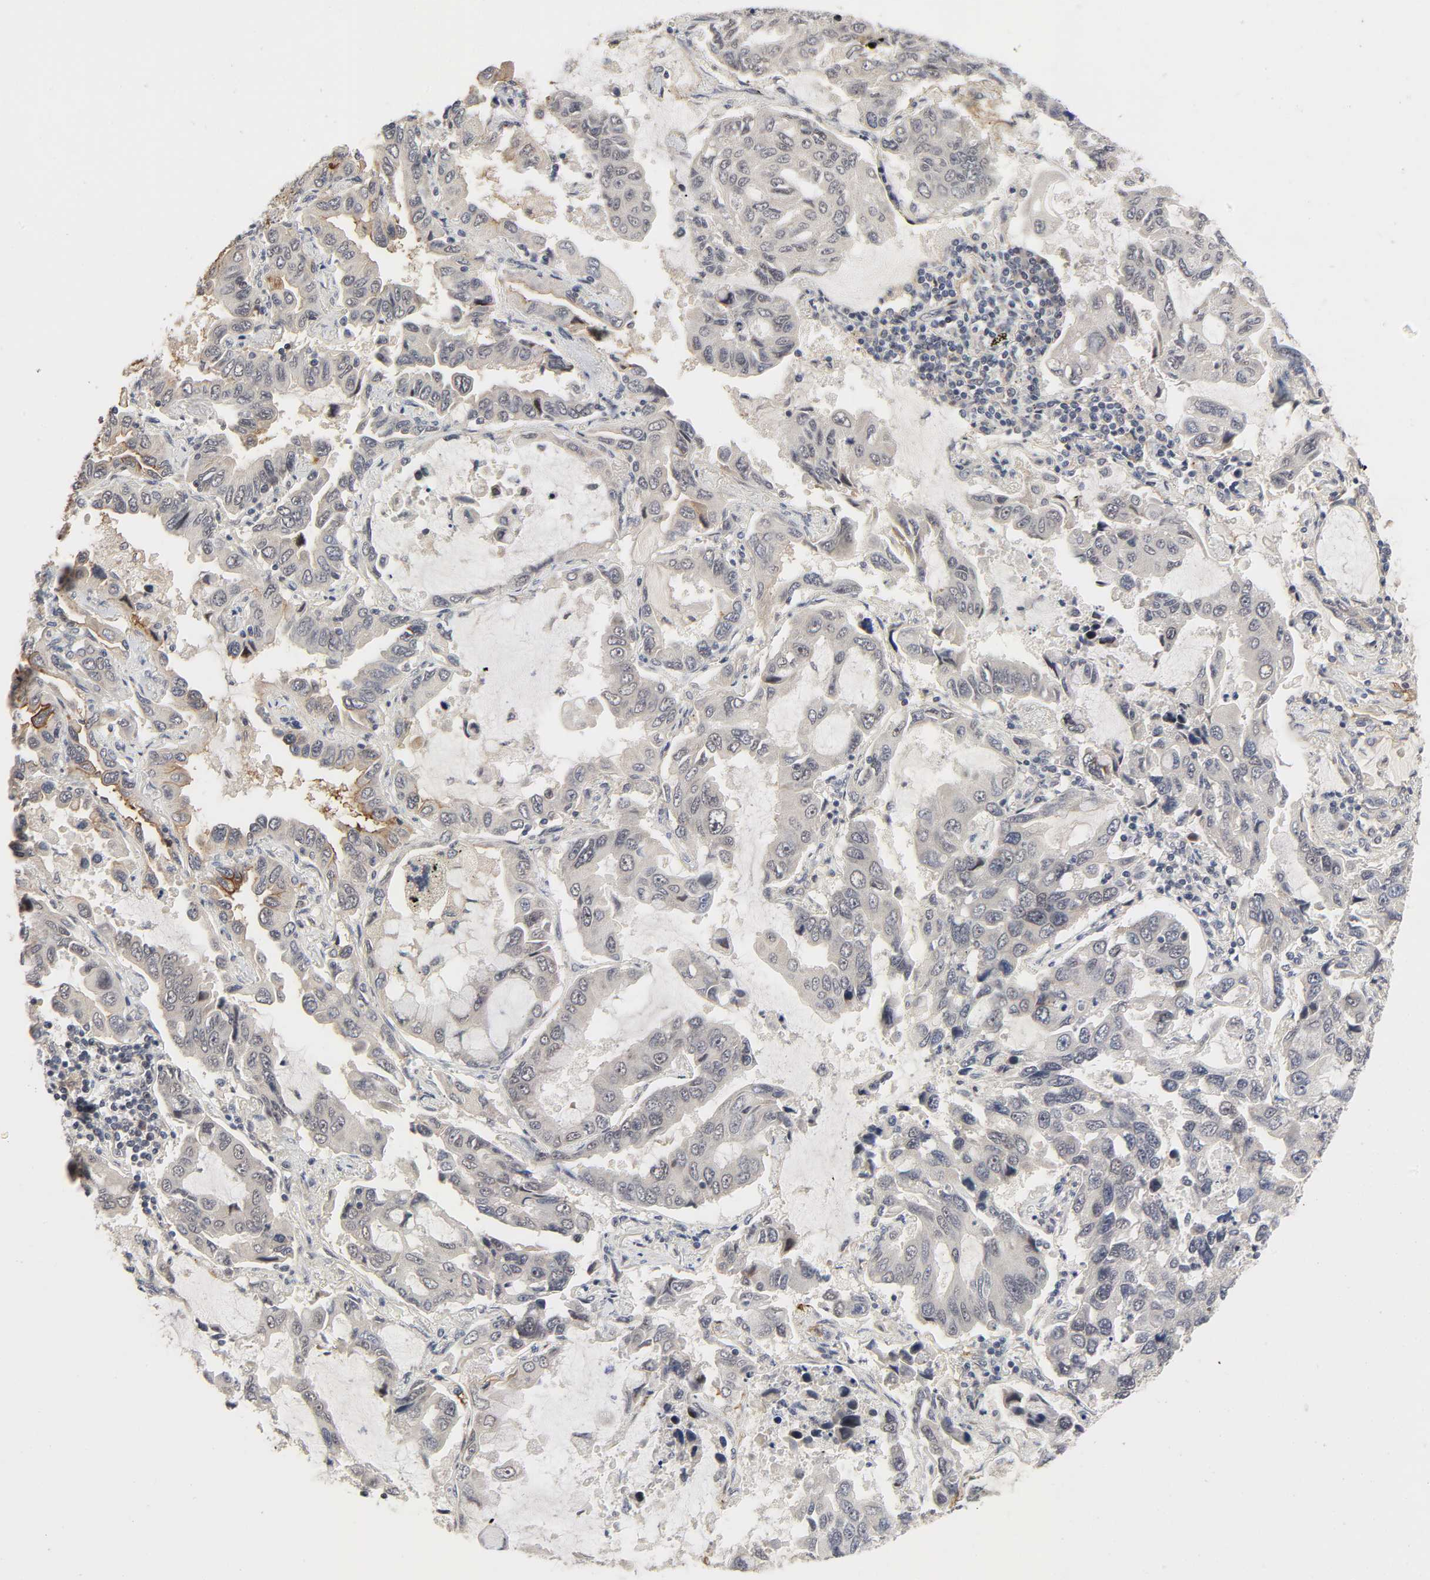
{"staining": {"intensity": "negative", "quantity": "none", "location": "none"}, "tissue": "lung cancer", "cell_type": "Tumor cells", "image_type": "cancer", "snomed": [{"axis": "morphology", "description": "Adenocarcinoma, NOS"}, {"axis": "topography", "description": "Lung"}], "caption": "IHC photomicrograph of neoplastic tissue: human lung cancer stained with DAB shows no significant protein expression in tumor cells. The staining was performed using DAB to visualize the protein expression in brown, while the nuclei were stained in blue with hematoxylin (Magnification: 20x).", "gene": "ZKSCAN8", "patient": {"sex": "male", "age": 64}}